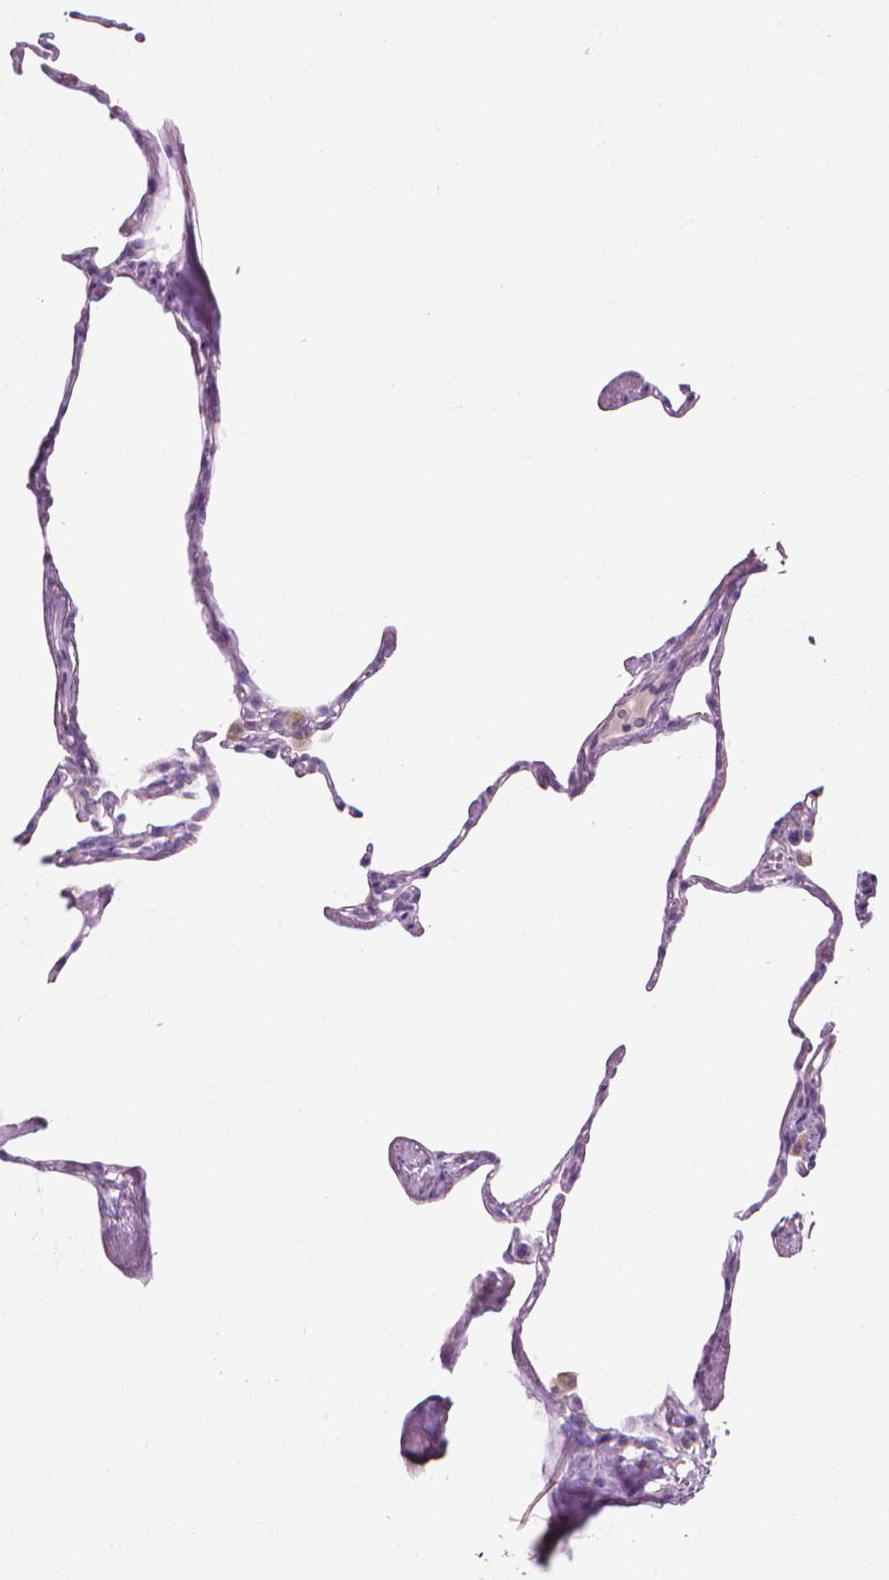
{"staining": {"intensity": "negative", "quantity": "none", "location": "none"}, "tissue": "lung", "cell_type": "Alveolar cells", "image_type": "normal", "snomed": [{"axis": "morphology", "description": "Normal tissue, NOS"}, {"axis": "topography", "description": "Lung"}], "caption": "Alveolar cells show no significant positivity in unremarkable lung. (Stains: DAB IHC with hematoxylin counter stain, Microscopy: brightfield microscopy at high magnification).", "gene": "KRT73", "patient": {"sex": "male", "age": 65}}